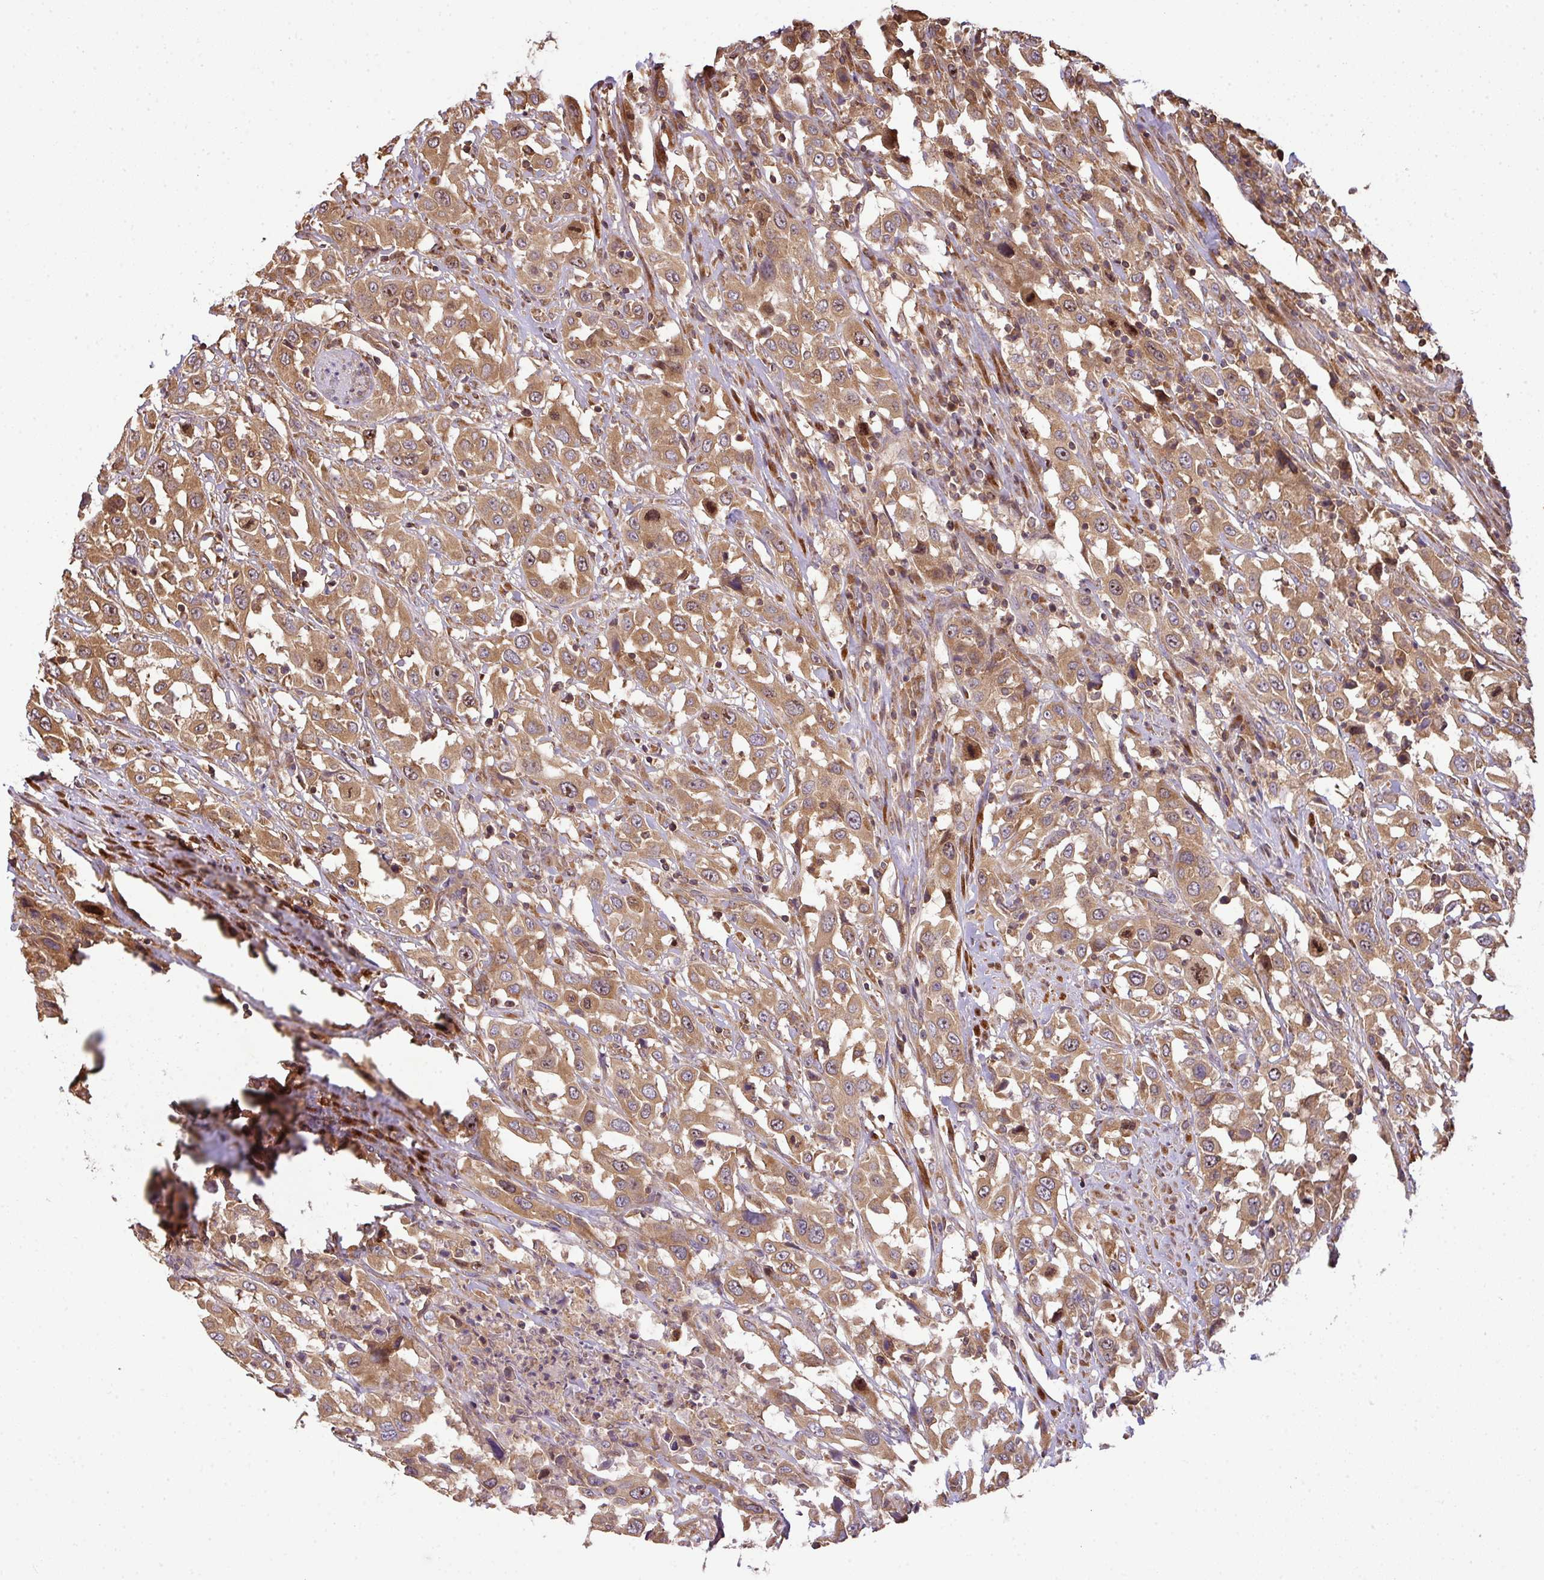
{"staining": {"intensity": "moderate", "quantity": ">75%", "location": "cytoplasmic/membranous,nuclear"}, "tissue": "urothelial cancer", "cell_type": "Tumor cells", "image_type": "cancer", "snomed": [{"axis": "morphology", "description": "Urothelial carcinoma, High grade"}, {"axis": "topography", "description": "Urinary bladder"}], "caption": "DAB immunohistochemical staining of human high-grade urothelial carcinoma demonstrates moderate cytoplasmic/membranous and nuclear protein expression in approximately >75% of tumor cells.", "gene": "VENTX", "patient": {"sex": "male", "age": 61}}